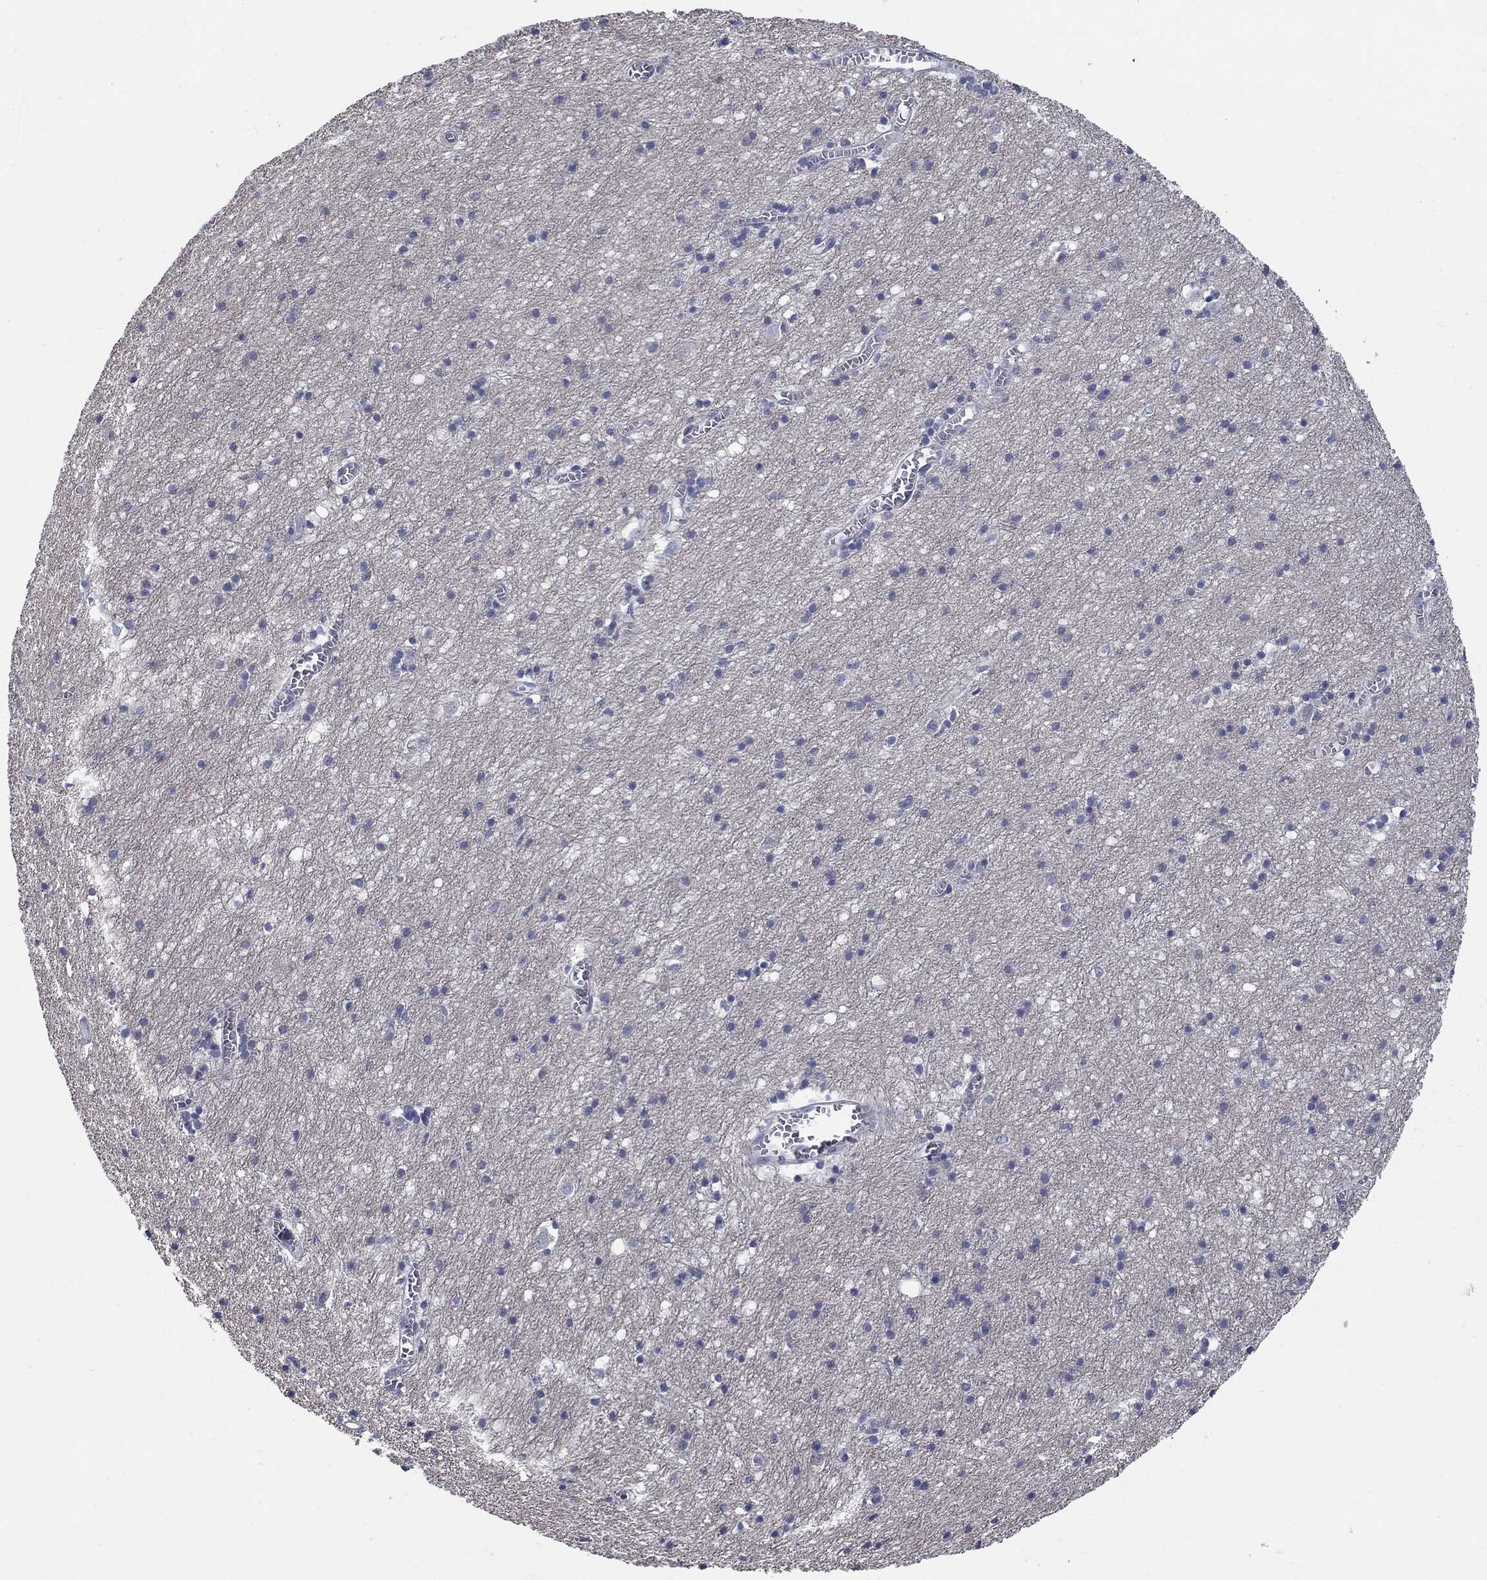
{"staining": {"intensity": "negative", "quantity": "none", "location": "none"}, "tissue": "cerebral cortex", "cell_type": "Endothelial cells", "image_type": "normal", "snomed": [{"axis": "morphology", "description": "Normal tissue, NOS"}, {"axis": "topography", "description": "Cerebral cortex"}], "caption": "This is an IHC micrograph of unremarkable human cerebral cortex. There is no staining in endothelial cells.", "gene": "HTR4", "patient": {"sex": "male", "age": 70}}